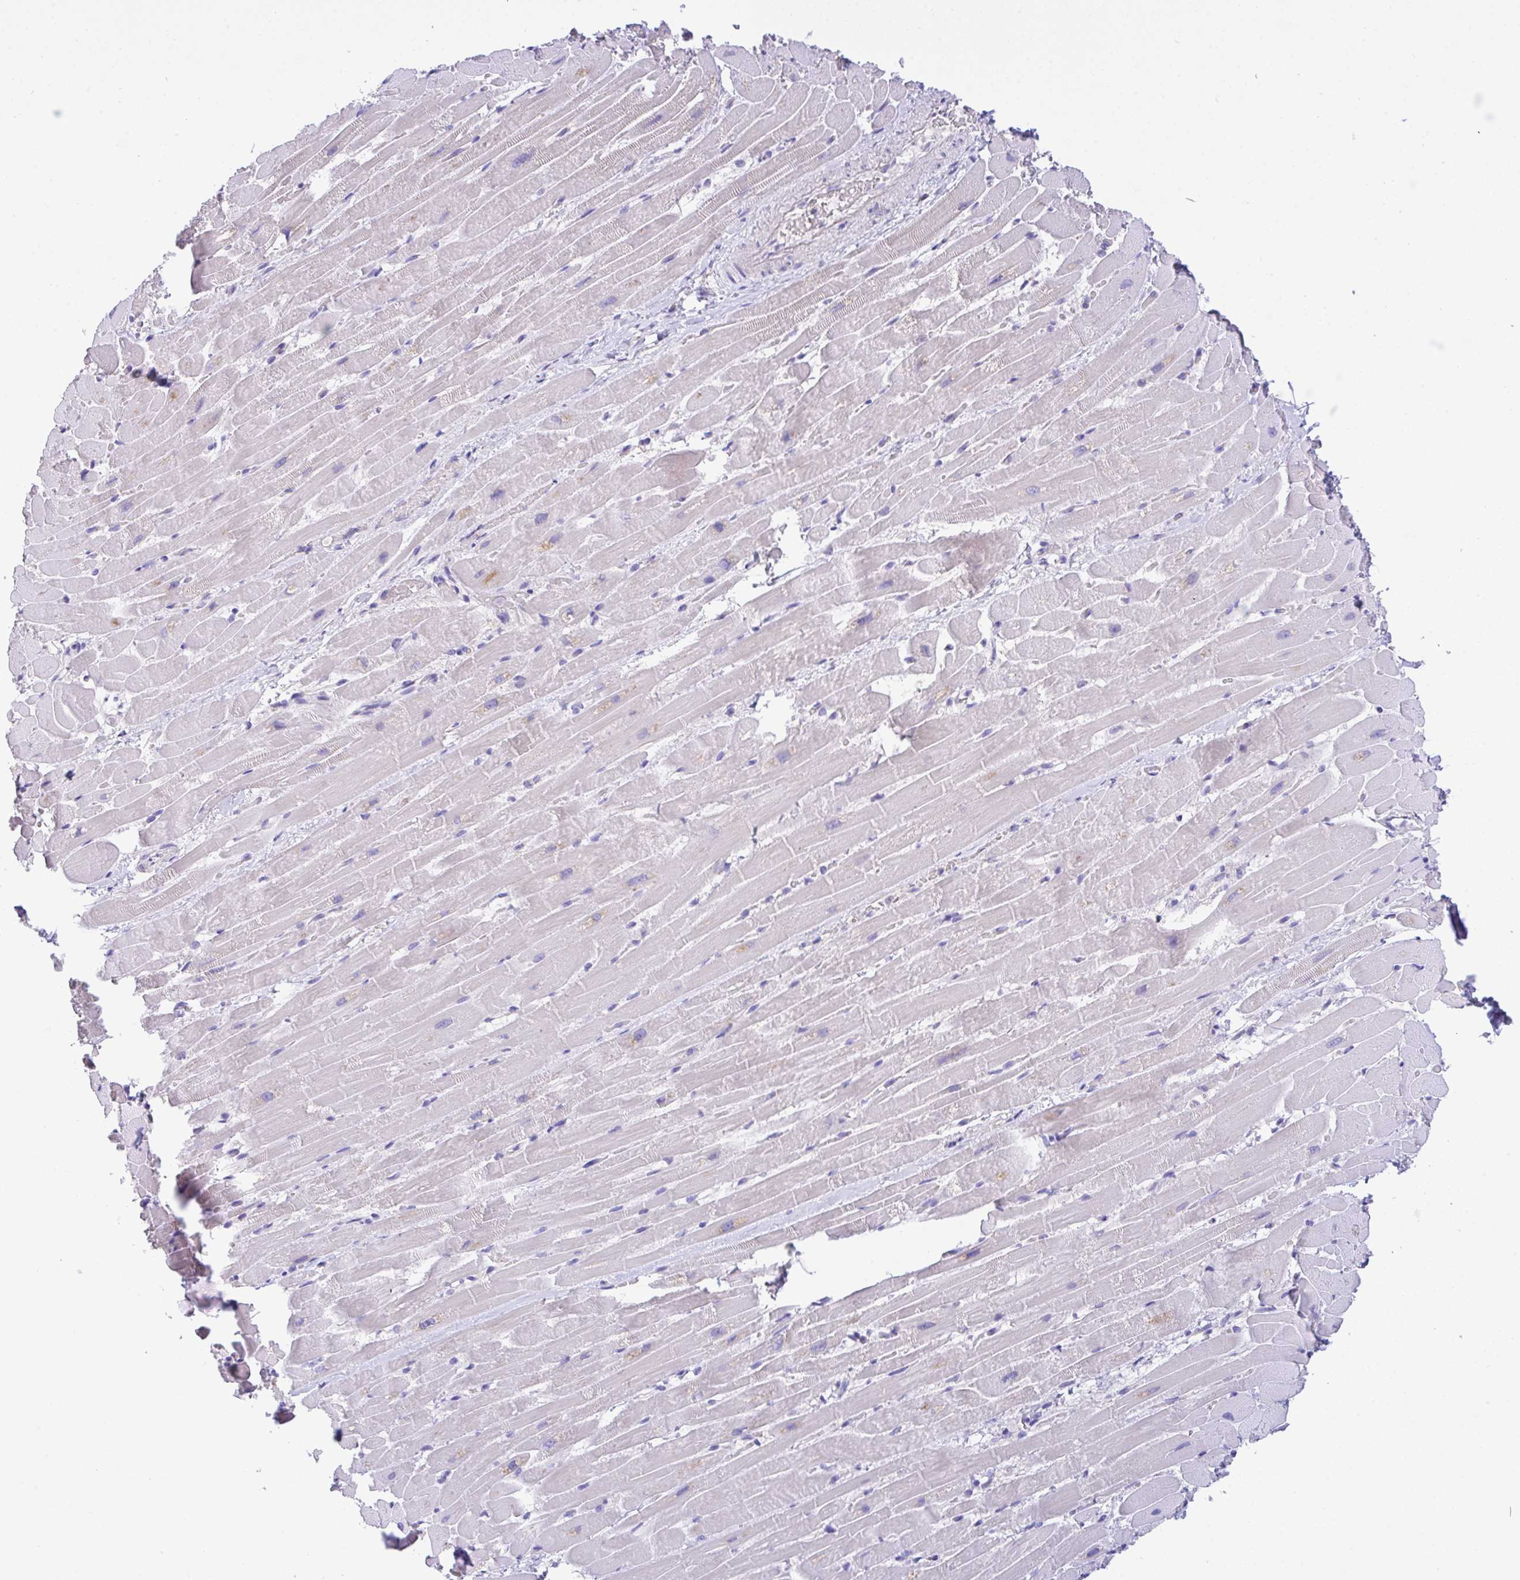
{"staining": {"intensity": "negative", "quantity": "none", "location": "none"}, "tissue": "heart muscle", "cell_type": "Cardiomyocytes", "image_type": "normal", "snomed": [{"axis": "morphology", "description": "Normal tissue, NOS"}, {"axis": "topography", "description": "Heart"}], "caption": "Immunohistochemistry micrograph of unremarkable human heart muscle stained for a protein (brown), which reveals no staining in cardiomyocytes.", "gene": "CA10", "patient": {"sex": "male", "age": 37}}